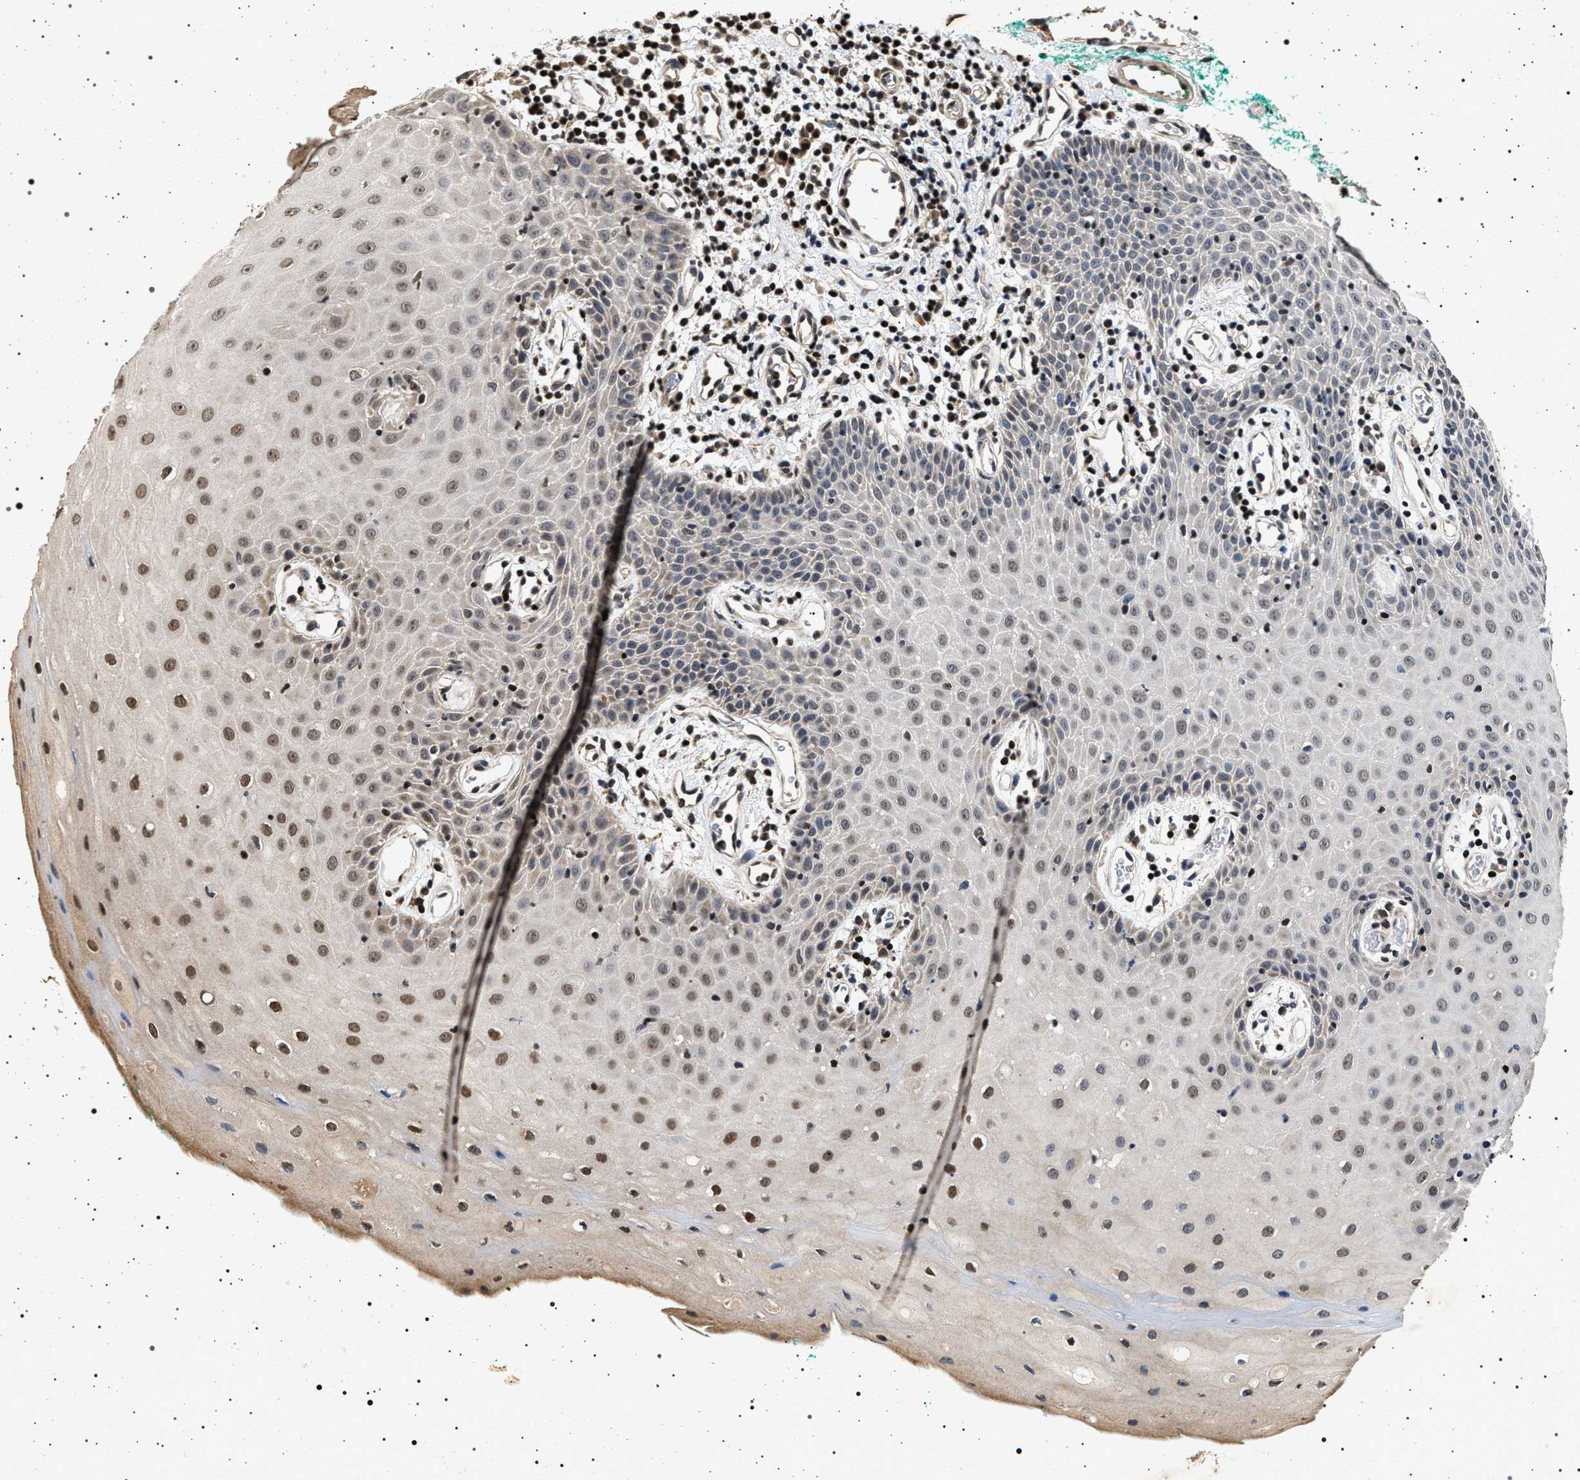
{"staining": {"intensity": "moderate", "quantity": "<25%", "location": "nuclear"}, "tissue": "oral mucosa", "cell_type": "Squamous epithelial cells", "image_type": "normal", "snomed": [{"axis": "morphology", "description": "Normal tissue, NOS"}, {"axis": "morphology", "description": "Squamous cell carcinoma, NOS"}, {"axis": "topography", "description": "Oral tissue"}, {"axis": "topography", "description": "Salivary gland"}, {"axis": "topography", "description": "Head-Neck"}], "caption": "High-power microscopy captured an immunohistochemistry (IHC) micrograph of unremarkable oral mucosa, revealing moderate nuclear staining in approximately <25% of squamous epithelial cells. The protein of interest is shown in brown color, while the nuclei are stained blue.", "gene": "CDKN1B", "patient": {"sex": "female", "age": 62}}